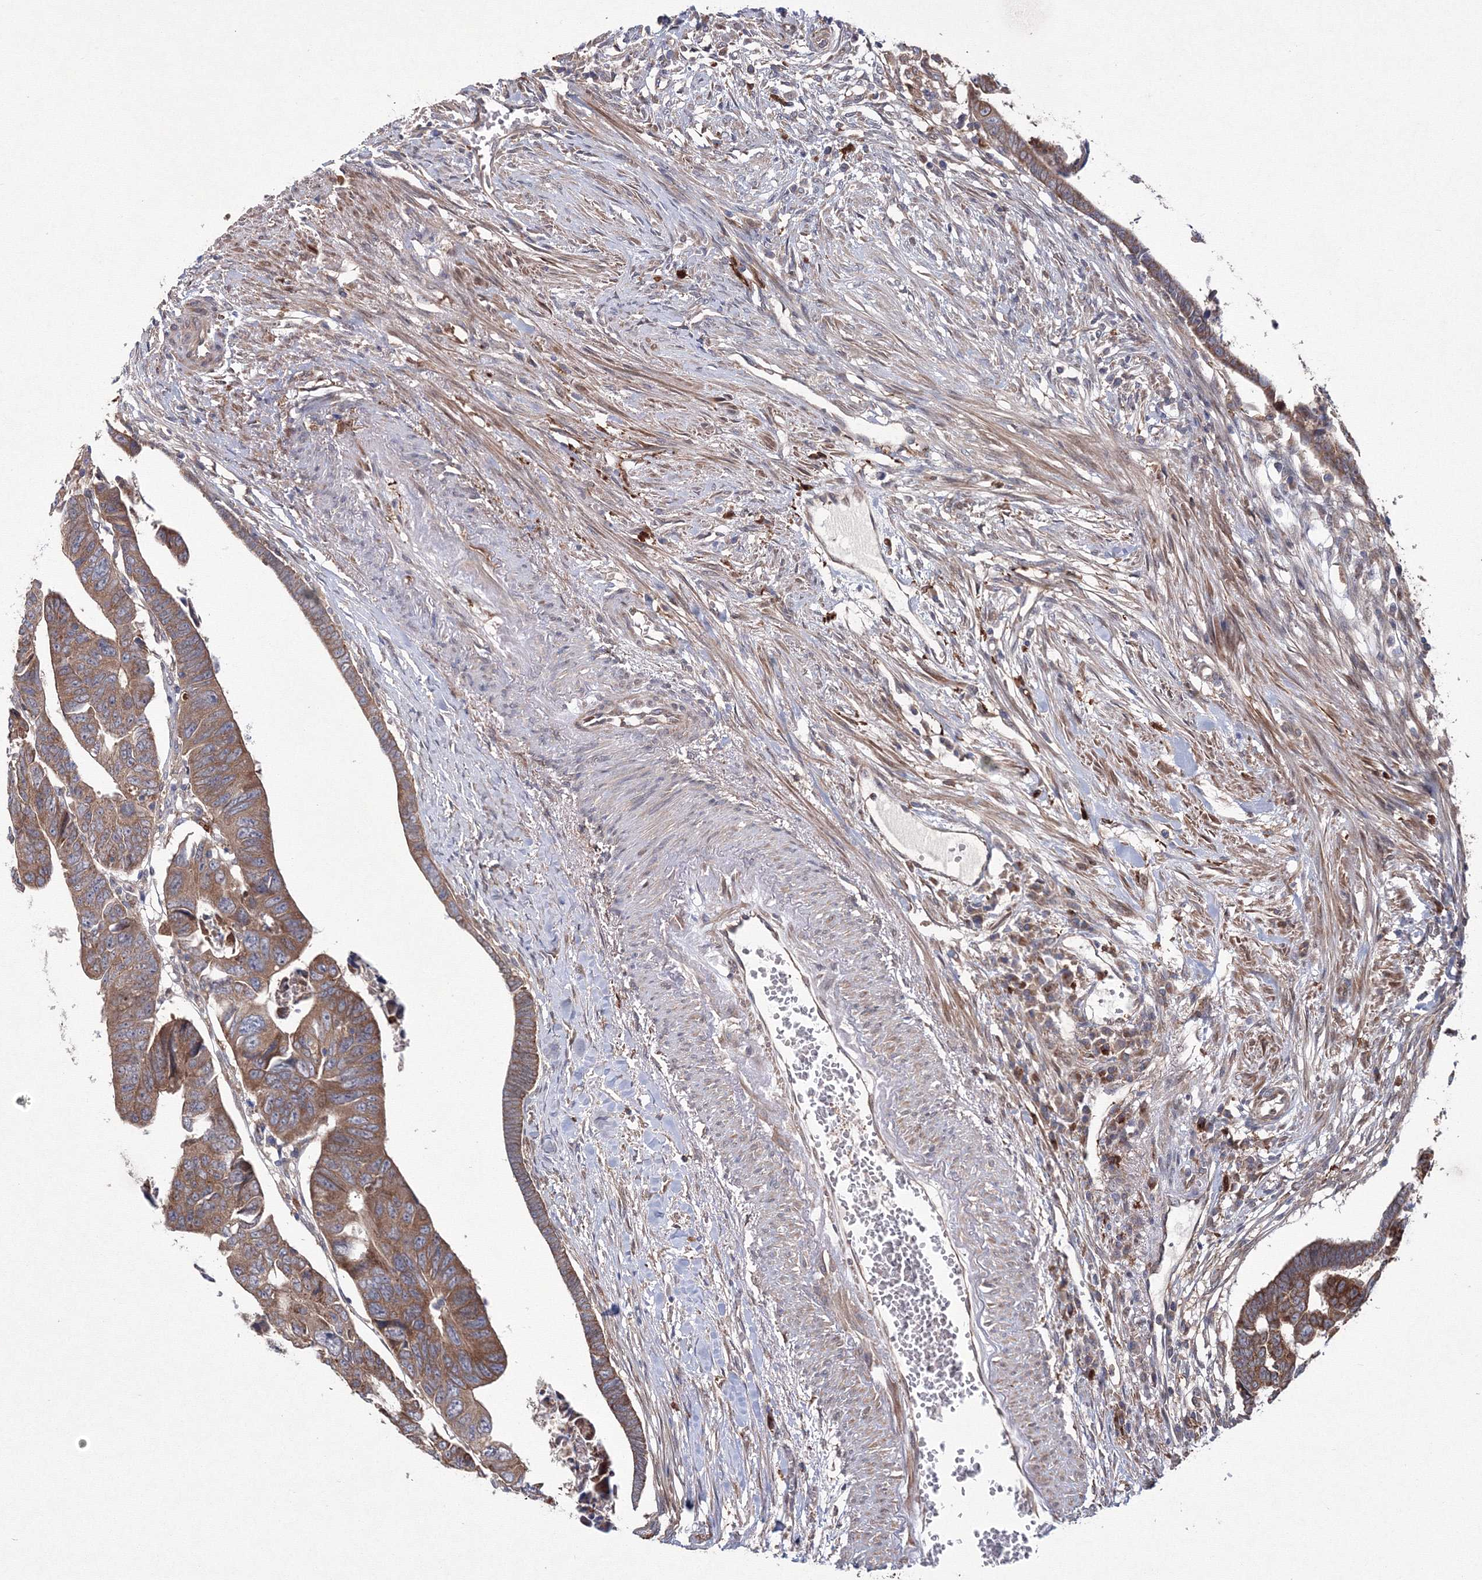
{"staining": {"intensity": "moderate", "quantity": ">75%", "location": "cytoplasmic/membranous"}, "tissue": "colorectal cancer", "cell_type": "Tumor cells", "image_type": "cancer", "snomed": [{"axis": "morphology", "description": "Adenocarcinoma, NOS"}, {"axis": "topography", "description": "Rectum"}], "caption": "Brown immunohistochemical staining in colorectal adenocarcinoma demonstrates moderate cytoplasmic/membranous staining in about >75% of tumor cells. (Brightfield microscopy of DAB IHC at high magnification).", "gene": "RANBP3L", "patient": {"sex": "female", "age": 65}}